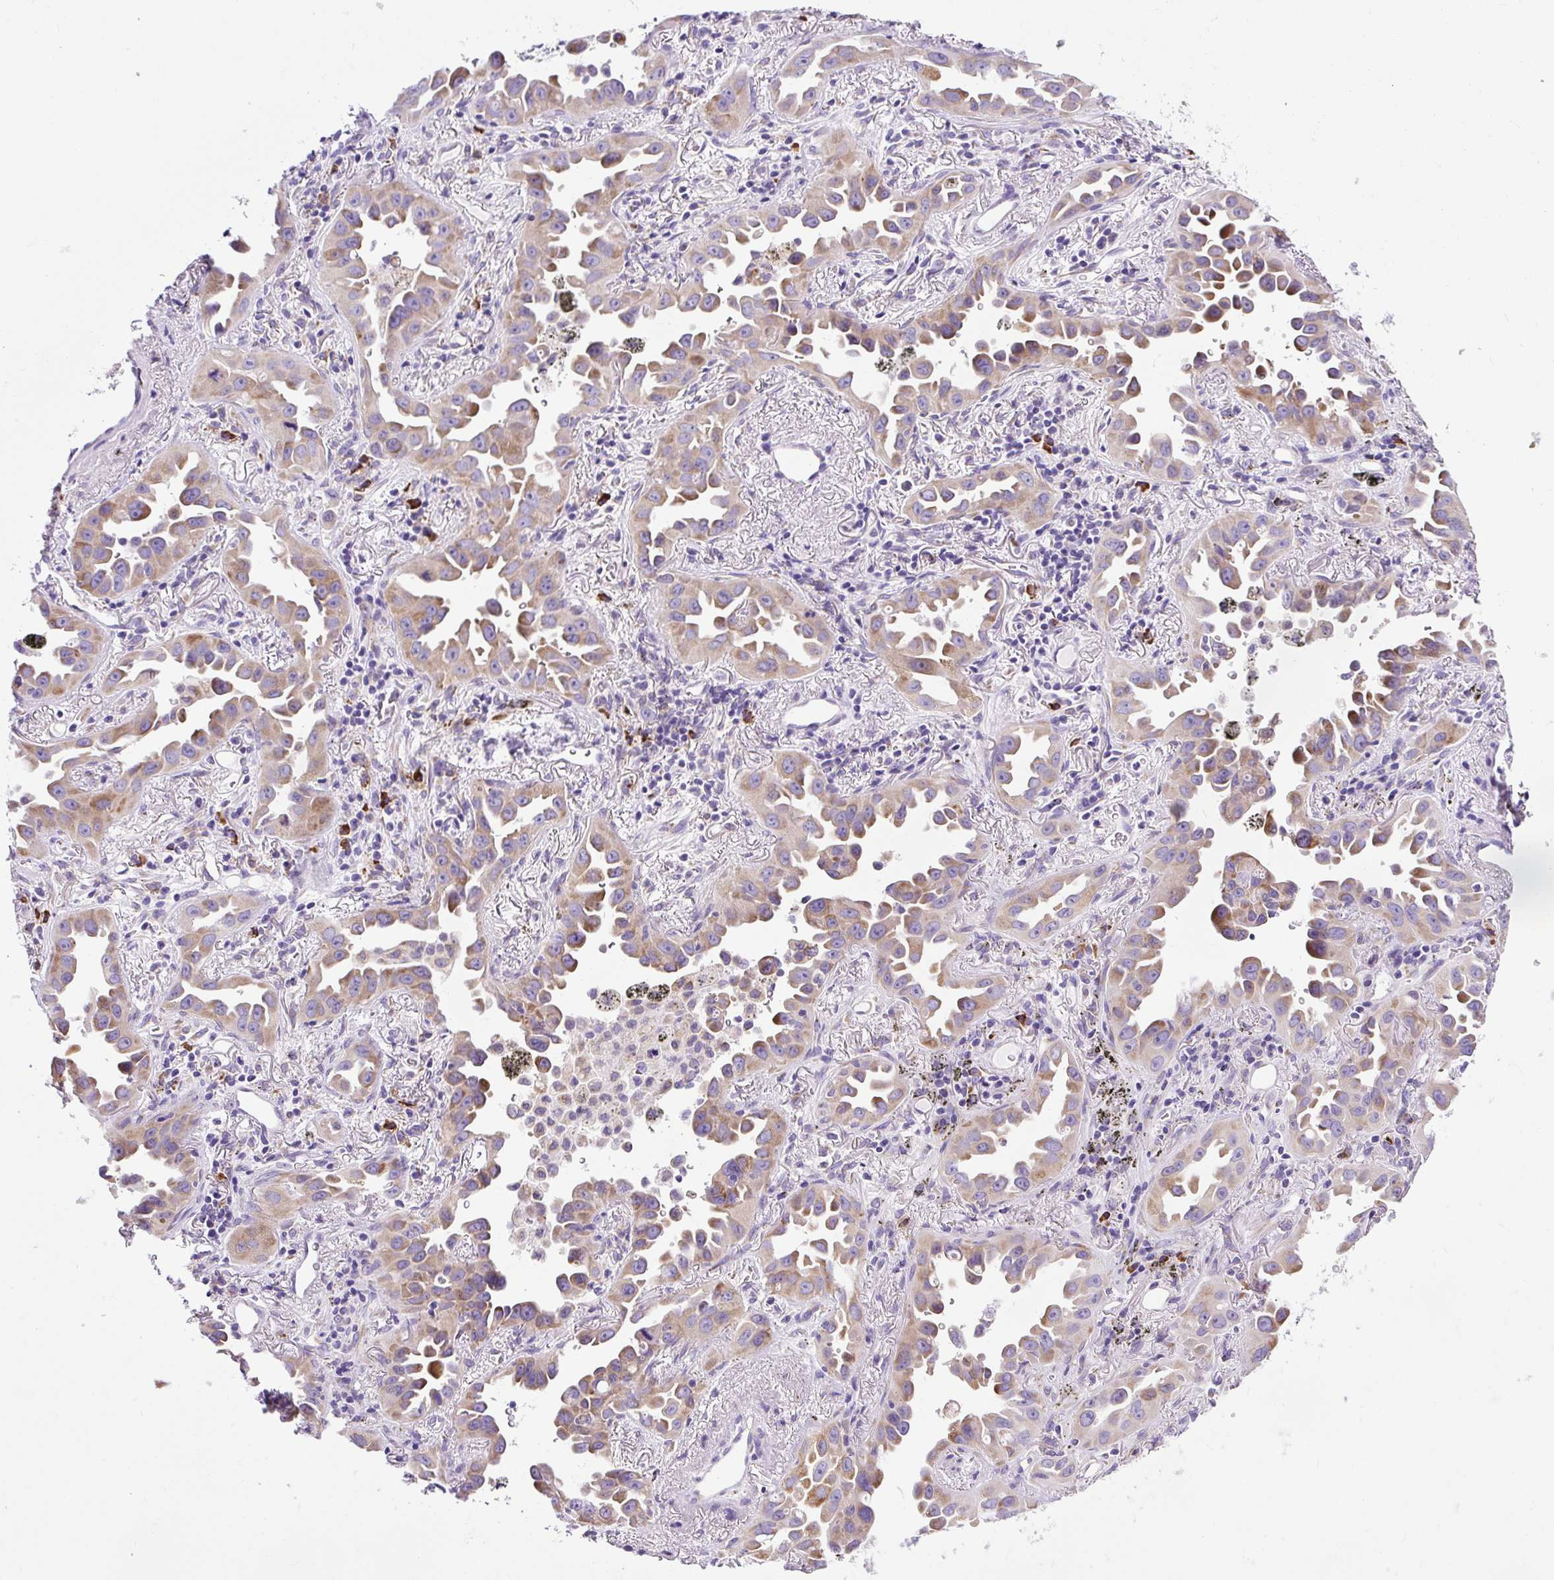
{"staining": {"intensity": "moderate", "quantity": ">75%", "location": "cytoplasmic/membranous"}, "tissue": "lung cancer", "cell_type": "Tumor cells", "image_type": "cancer", "snomed": [{"axis": "morphology", "description": "Adenocarcinoma, NOS"}, {"axis": "topography", "description": "Lung"}], "caption": "There is medium levels of moderate cytoplasmic/membranous positivity in tumor cells of lung cancer, as demonstrated by immunohistochemical staining (brown color).", "gene": "DDOST", "patient": {"sex": "male", "age": 68}}